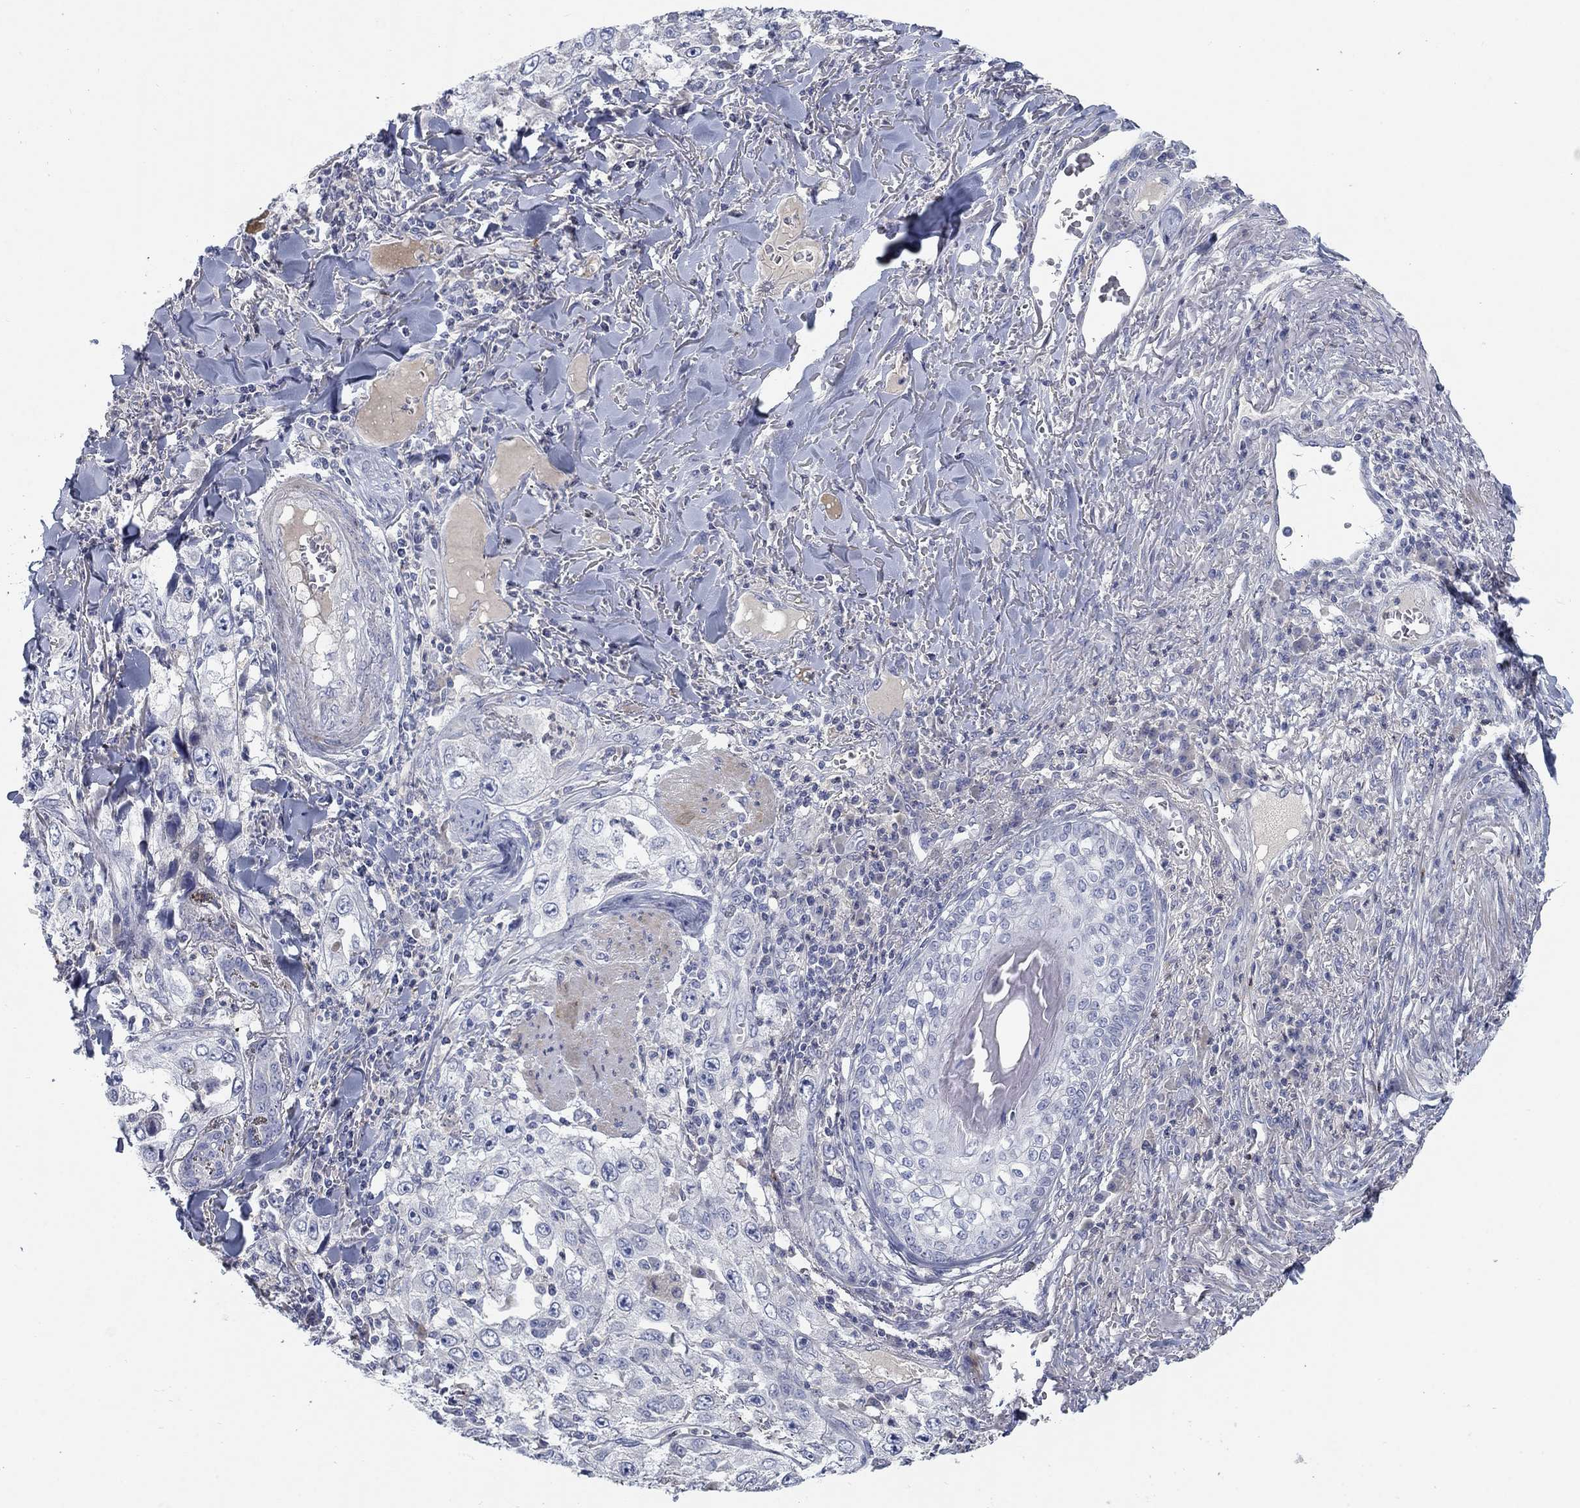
{"staining": {"intensity": "negative", "quantity": "none", "location": "none"}, "tissue": "skin cancer", "cell_type": "Tumor cells", "image_type": "cancer", "snomed": [{"axis": "morphology", "description": "Squamous cell carcinoma, NOS"}, {"axis": "topography", "description": "Skin"}], "caption": "DAB (3,3'-diaminobenzidine) immunohistochemical staining of human skin cancer shows no significant positivity in tumor cells.", "gene": "TMEM249", "patient": {"sex": "male", "age": 82}}